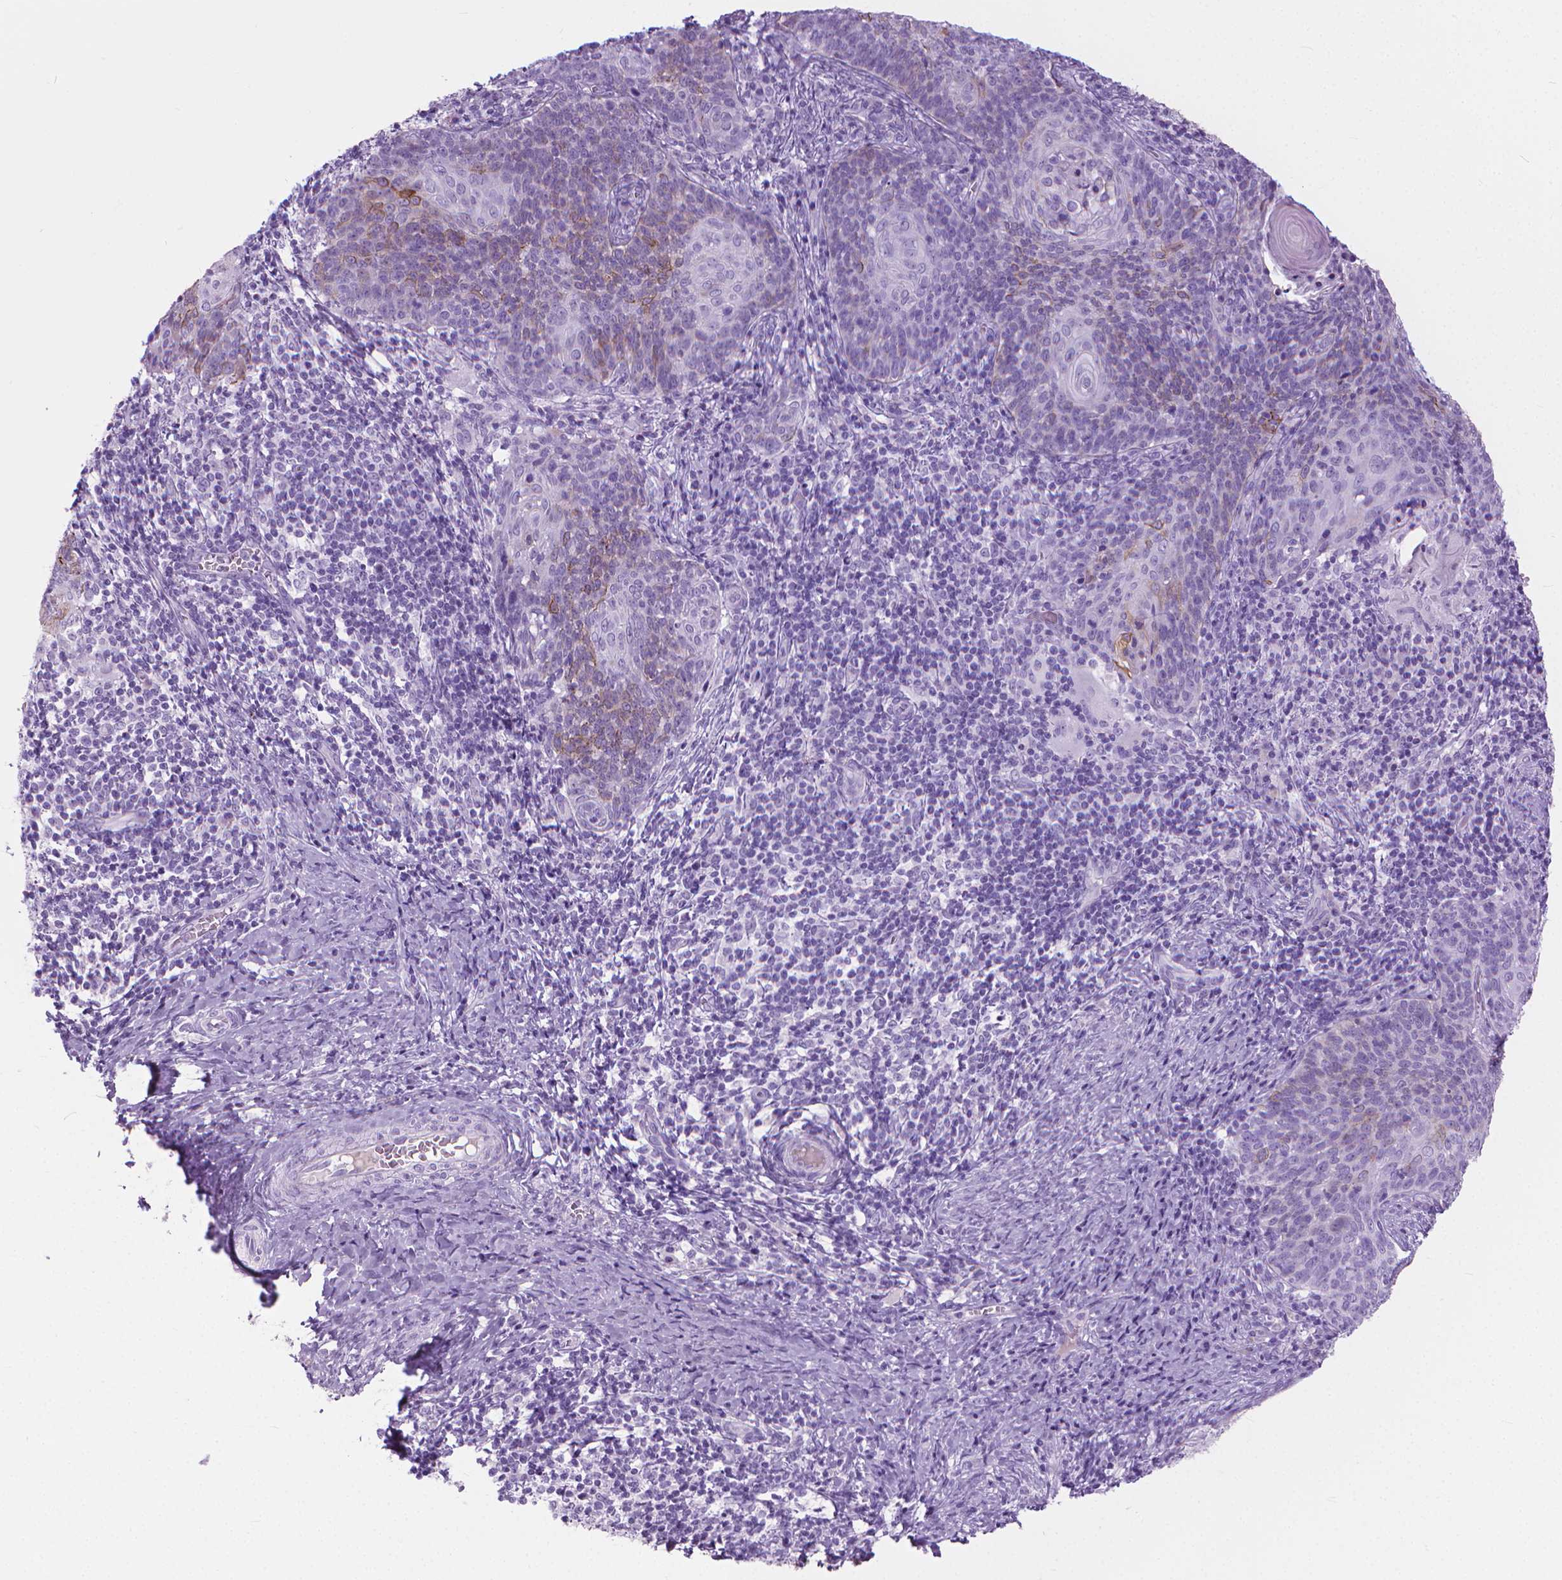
{"staining": {"intensity": "moderate", "quantity": "<25%", "location": "cytoplasmic/membranous"}, "tissue": "cervical cancer", "cell_type": "Tumor cells", "image_type": "cancer", "snomed": [{"axis": "morphology", "description": "Normal tissue, NOS"}, {"axis": "morphology", "description": "Squamous cell carcinoma, NOS"}, {"axis": "topography", "description": "Cervix"}], "caption": "This is a histology image of immunohistochemistry (IHC) staining of cervical cancer, which shows moderate staining in the cytoplasmic/membranous of tumor cells.", "gene": "HTR2B", "patient": {"sex": "female", "age": 39}}